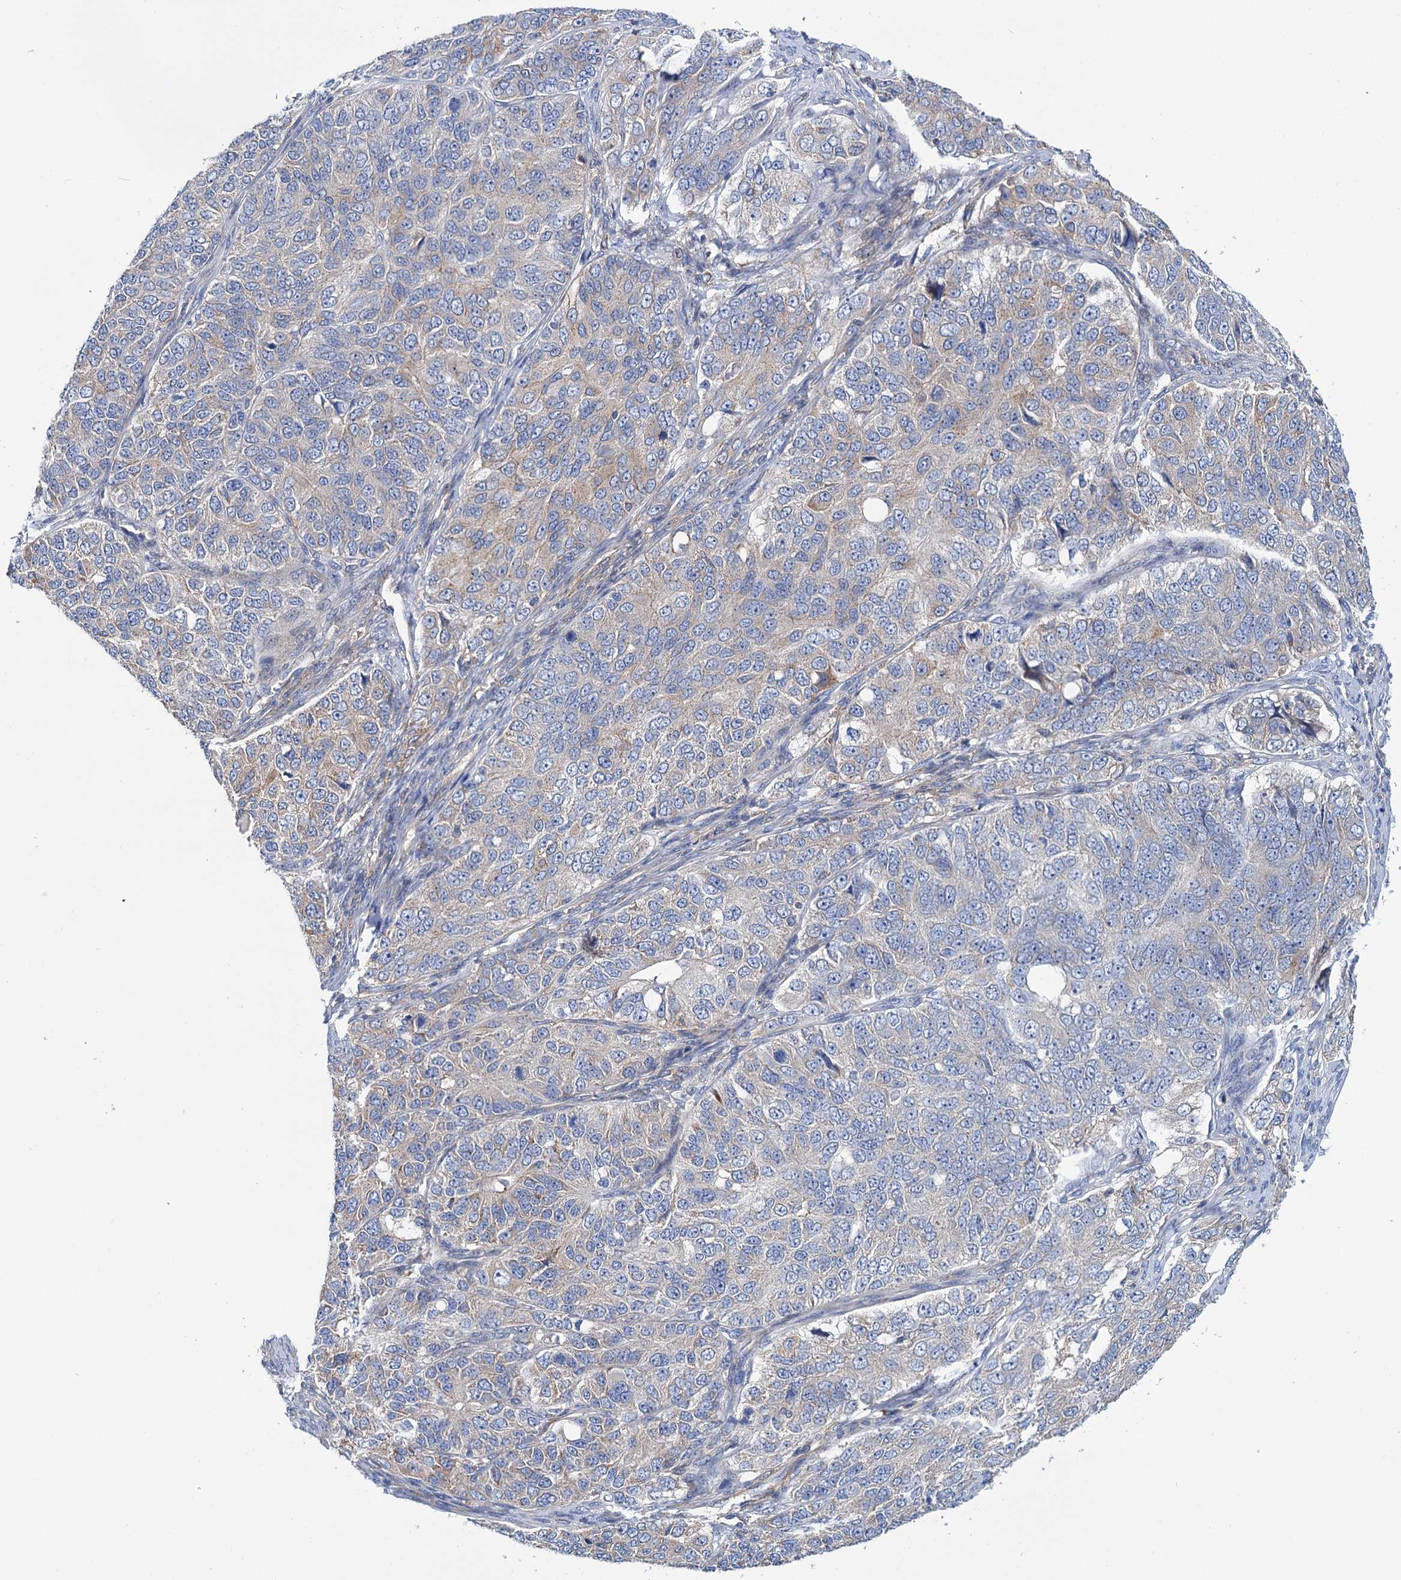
{"staining": {"intensity": "negative", "quantity": "none", "location": "none"}, "tissue": "ovarian cancer", "cell_type": "Tumor cells", "image_type": "cancer", "snomed": [{"axis": "morphology", "description": "Carcinoma, endometroid"}, {"axis": "topography", "description": "Ovary"}], "caption": "Protein analysis of ovarian cancer exhibits no significant expression in tumor cells.", "gene": "TRIM55", "patient": {"sex": "female", "age": 51}}